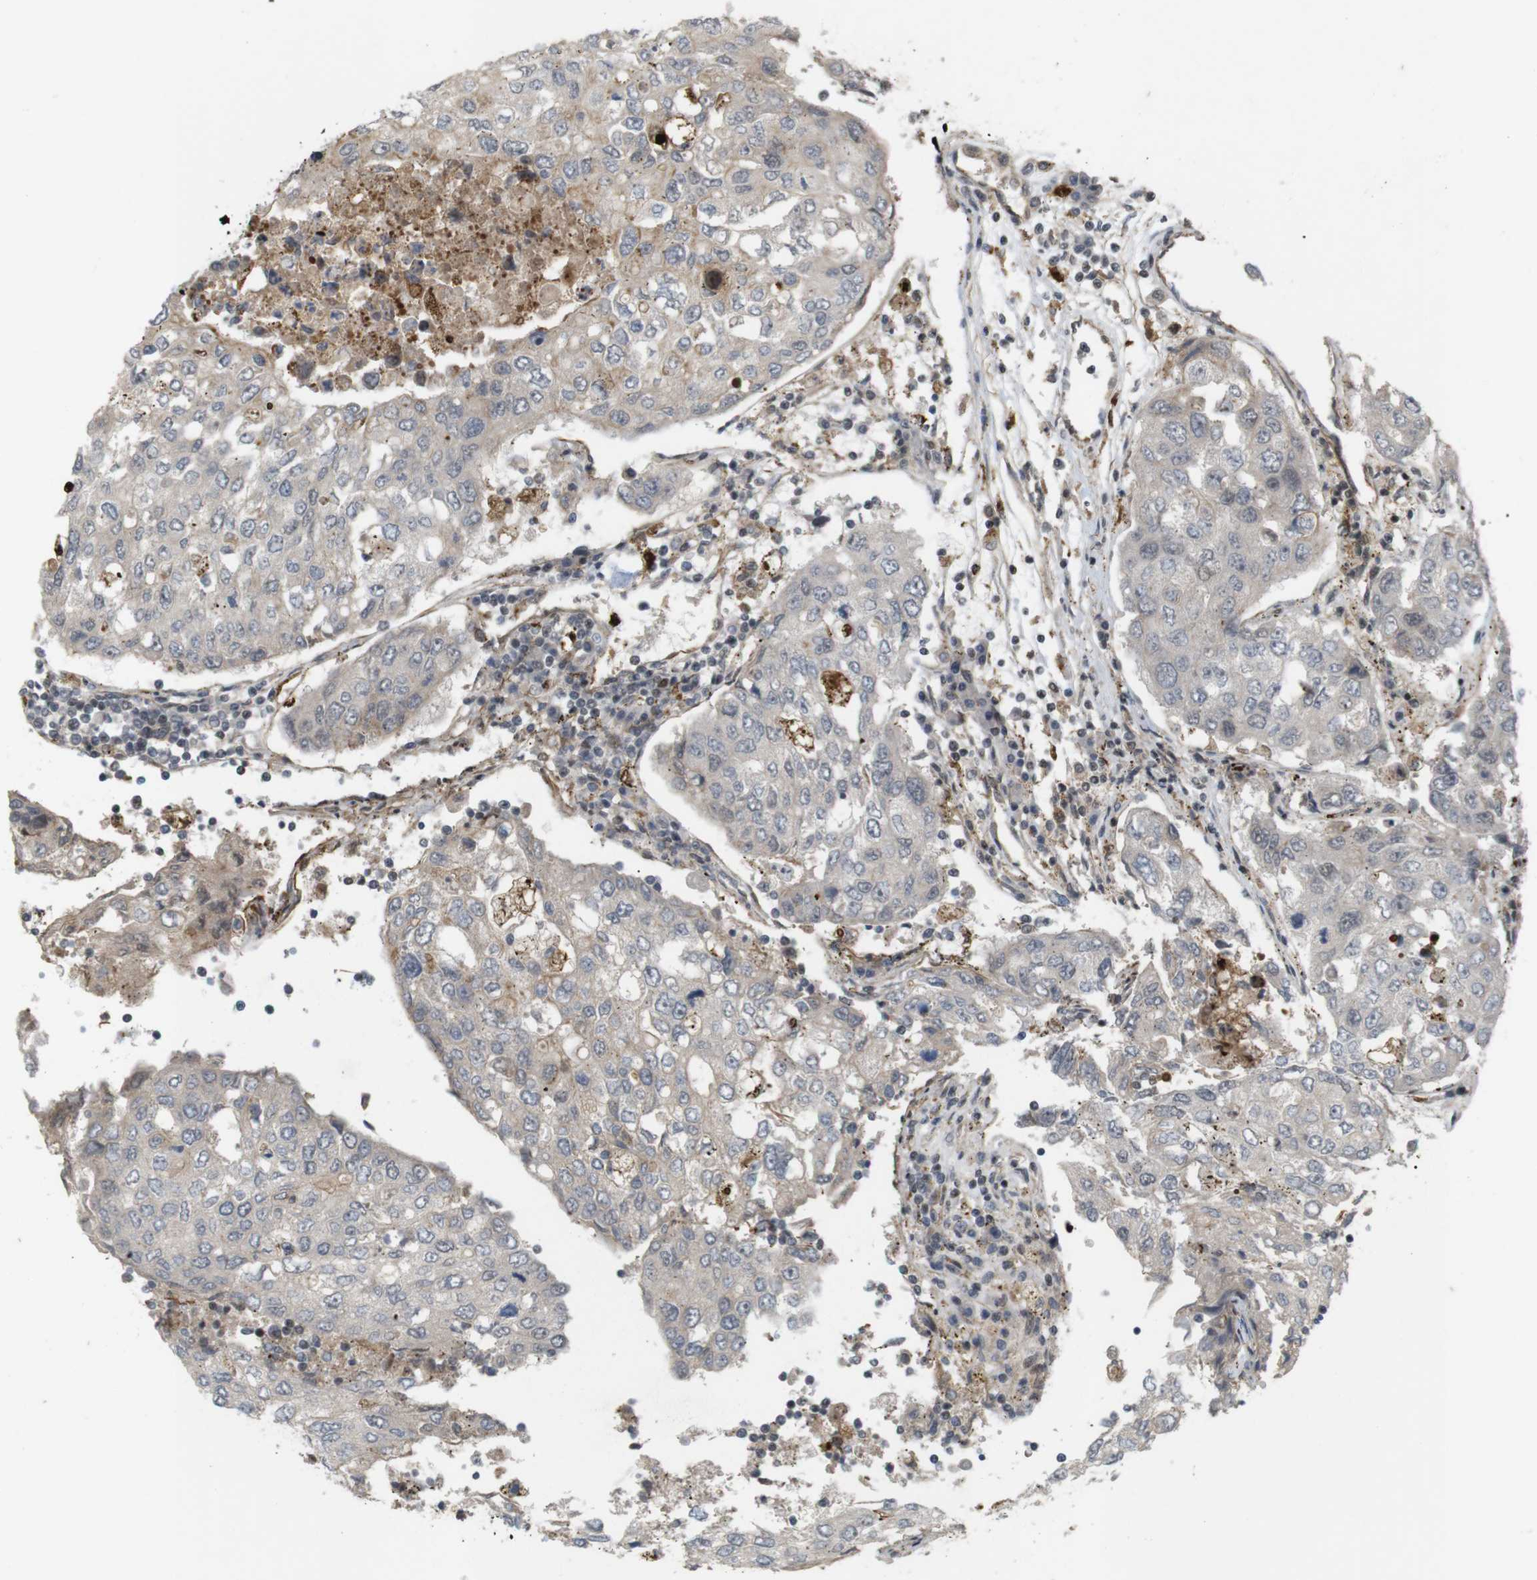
{"staining": {"intensity": "weak", "quantity": "<25%", "location": "cytoplasmic/membranous,nuclear"}, "tissue": "urothelial cancer", "cell_type": "Tumor cells", "image_type": "cancer", "snomed": [{"axis": "morphology", "description": "Urothelial carcinoma, High grade"}, {"axis": "topography", "description": "Lymph node"}, {"axis": "topography", "description": "Urinary bladder"}], "caption": "Micrograph shows no protein staining in tumor cells of urothelial cancer tissue.", "gene": "SP2", "patient": {"sex": "male", "age": 51}}